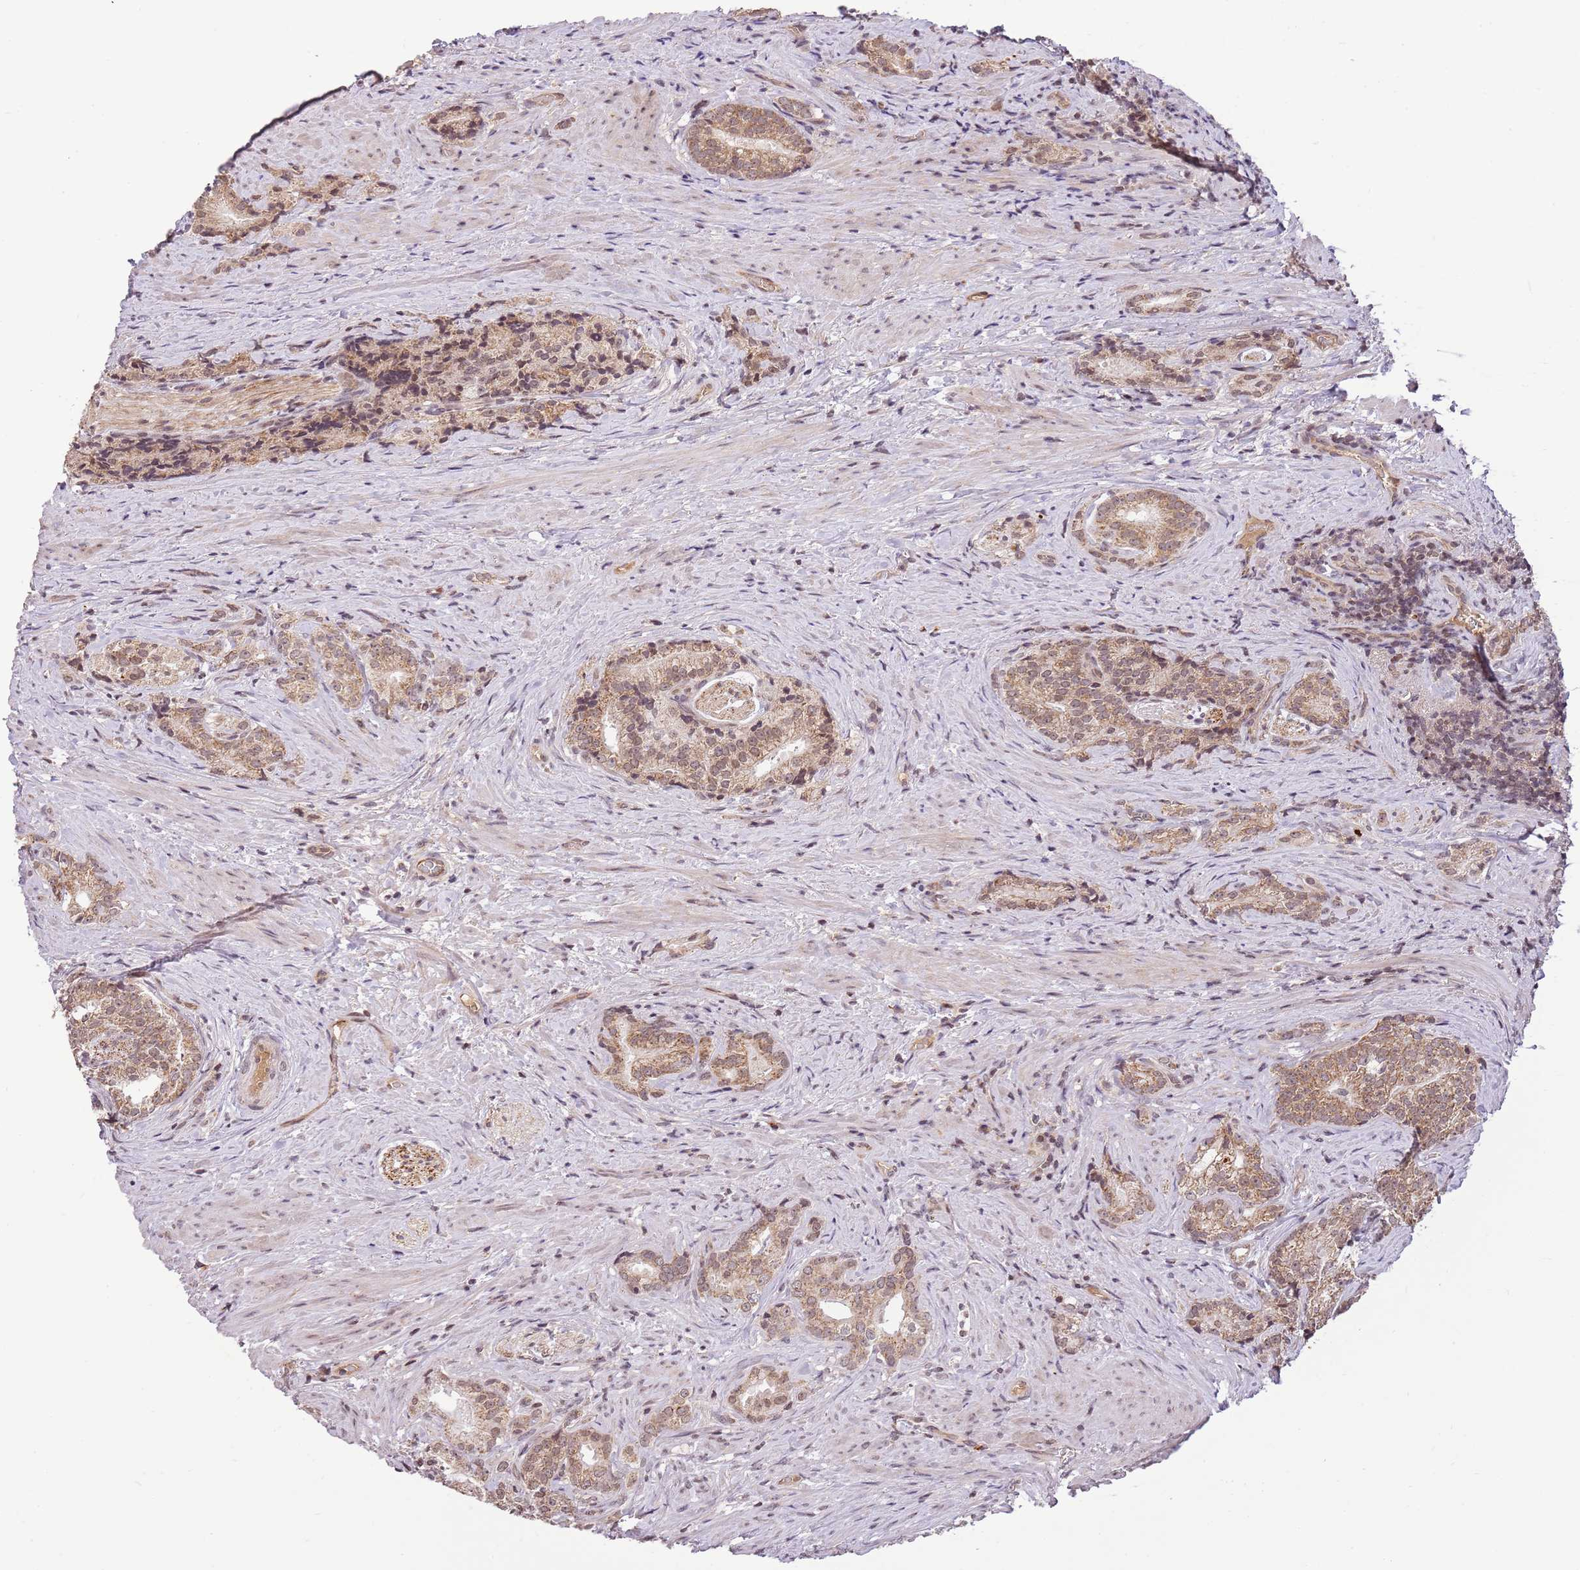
{"staining": {"intensity": "weak", "quantity": ">75%", "location": "cytoplasmic/membranous,nuclear"}, "tissue": "prostate cancer", "cell_type": "Tumor cells", "image_type": "cancer", "snomed": [{"axis": "morphology", "description": "Adenocarcinoma, Low grade"}, {"axis": "topography", "description": "Prostate"}], "caption": "Protein staining of prostate cancer (low-grade adenocarcinoma) tissue displays weak cytoplasmic/membranous and nuclear staining in approximately >75% of tumor cells.", "gene": "SAMSN1", "patient": {"sex": "male", "age": 71}}